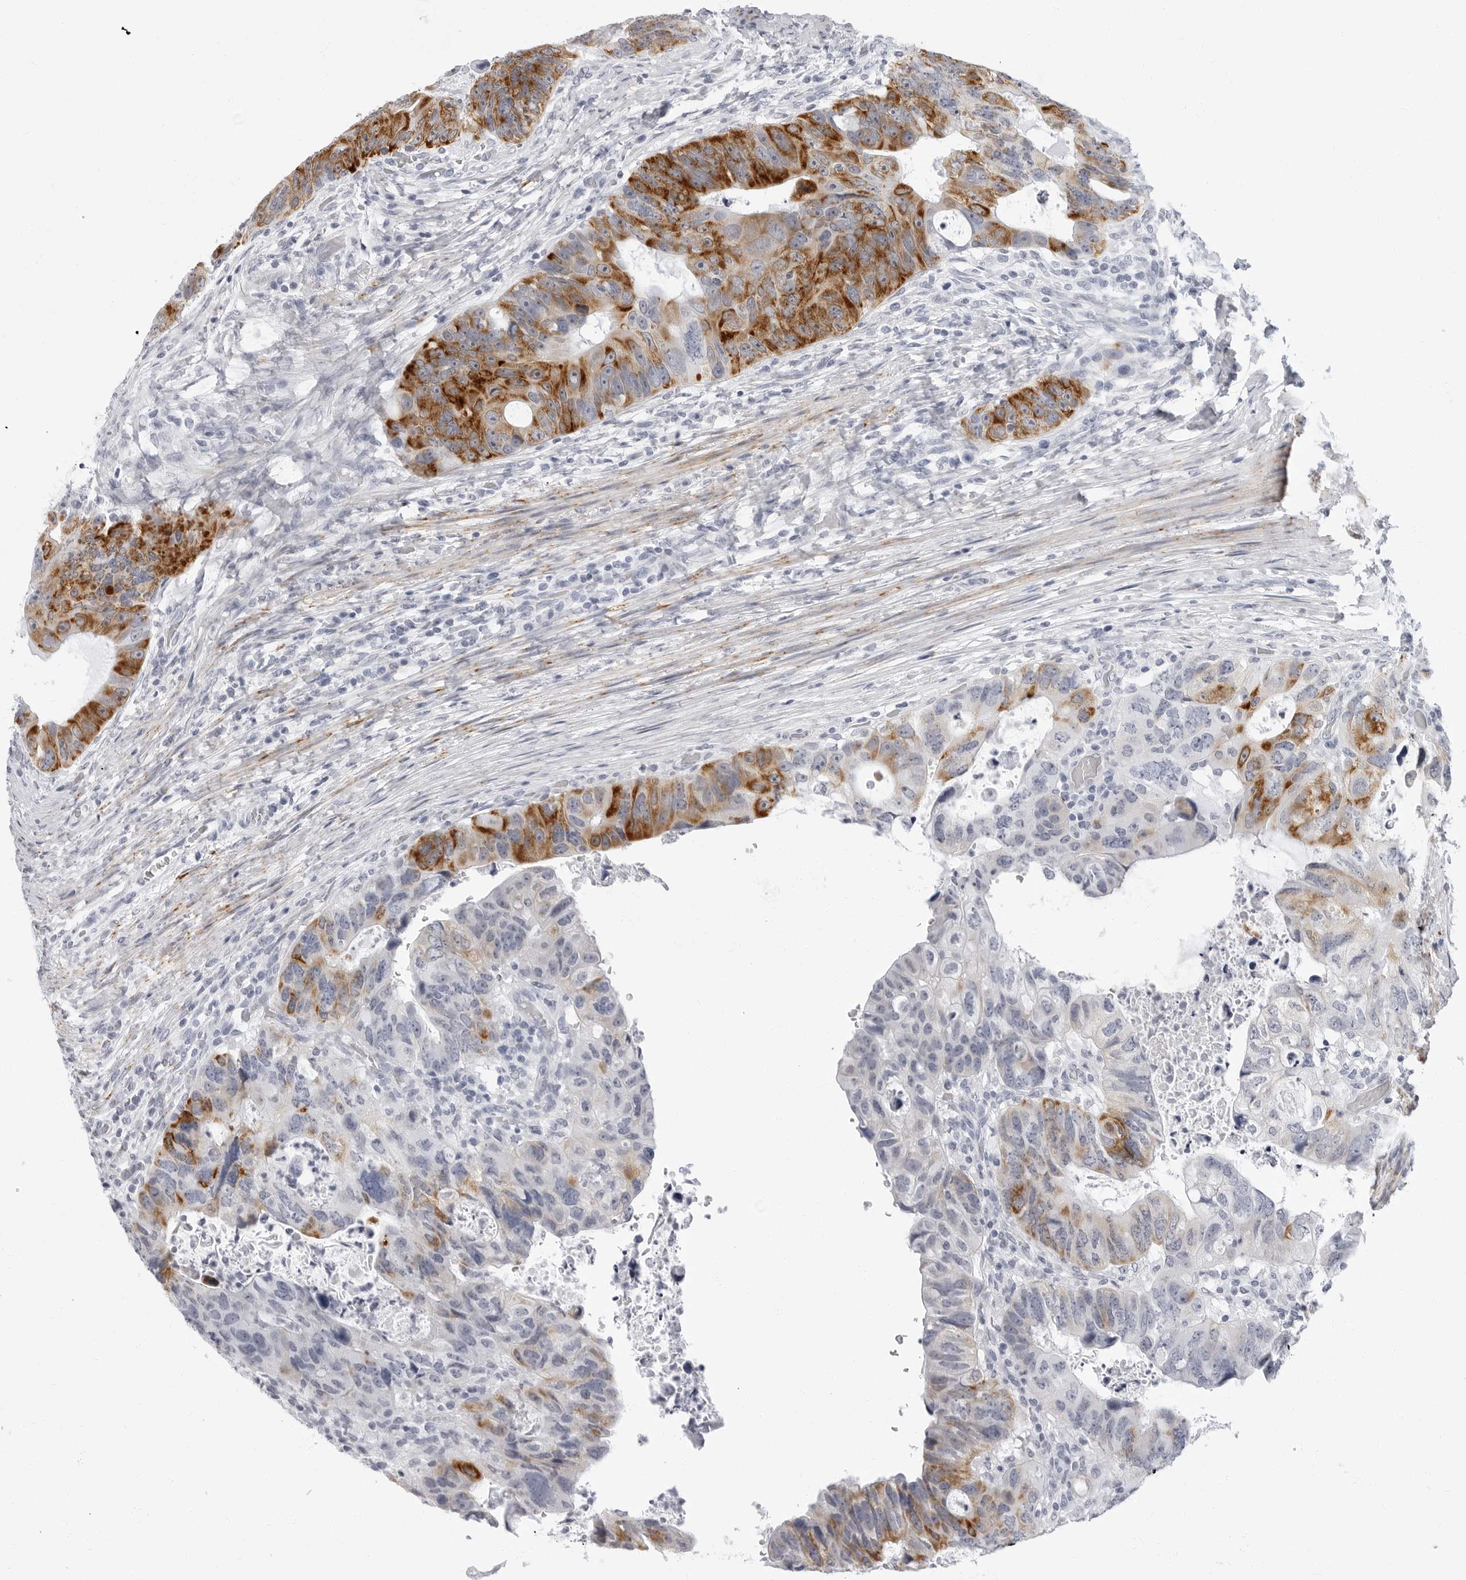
{"staining": {"intensity": "strong", "quantity": "25%-75%", "location": "cytoplasmic/membranous"}, "tissue": "colorectal cancer", "cell_type": "Tumor cells", "image_type": "cancer", "snomed": [{"axis": "morphology", "description": "Adenocarcinoma, NOS"}, {"axis": "topography", "description": "Rectum"}], "caption": "Immunohistochemistry of colorectal adenocarcinoma shows high levels of strong cytoplasmic/membranous positivity in about 25%-75% of tumor cells.", "gene": "ERICH3", "patient": {"sex": "male", "age": 59}}